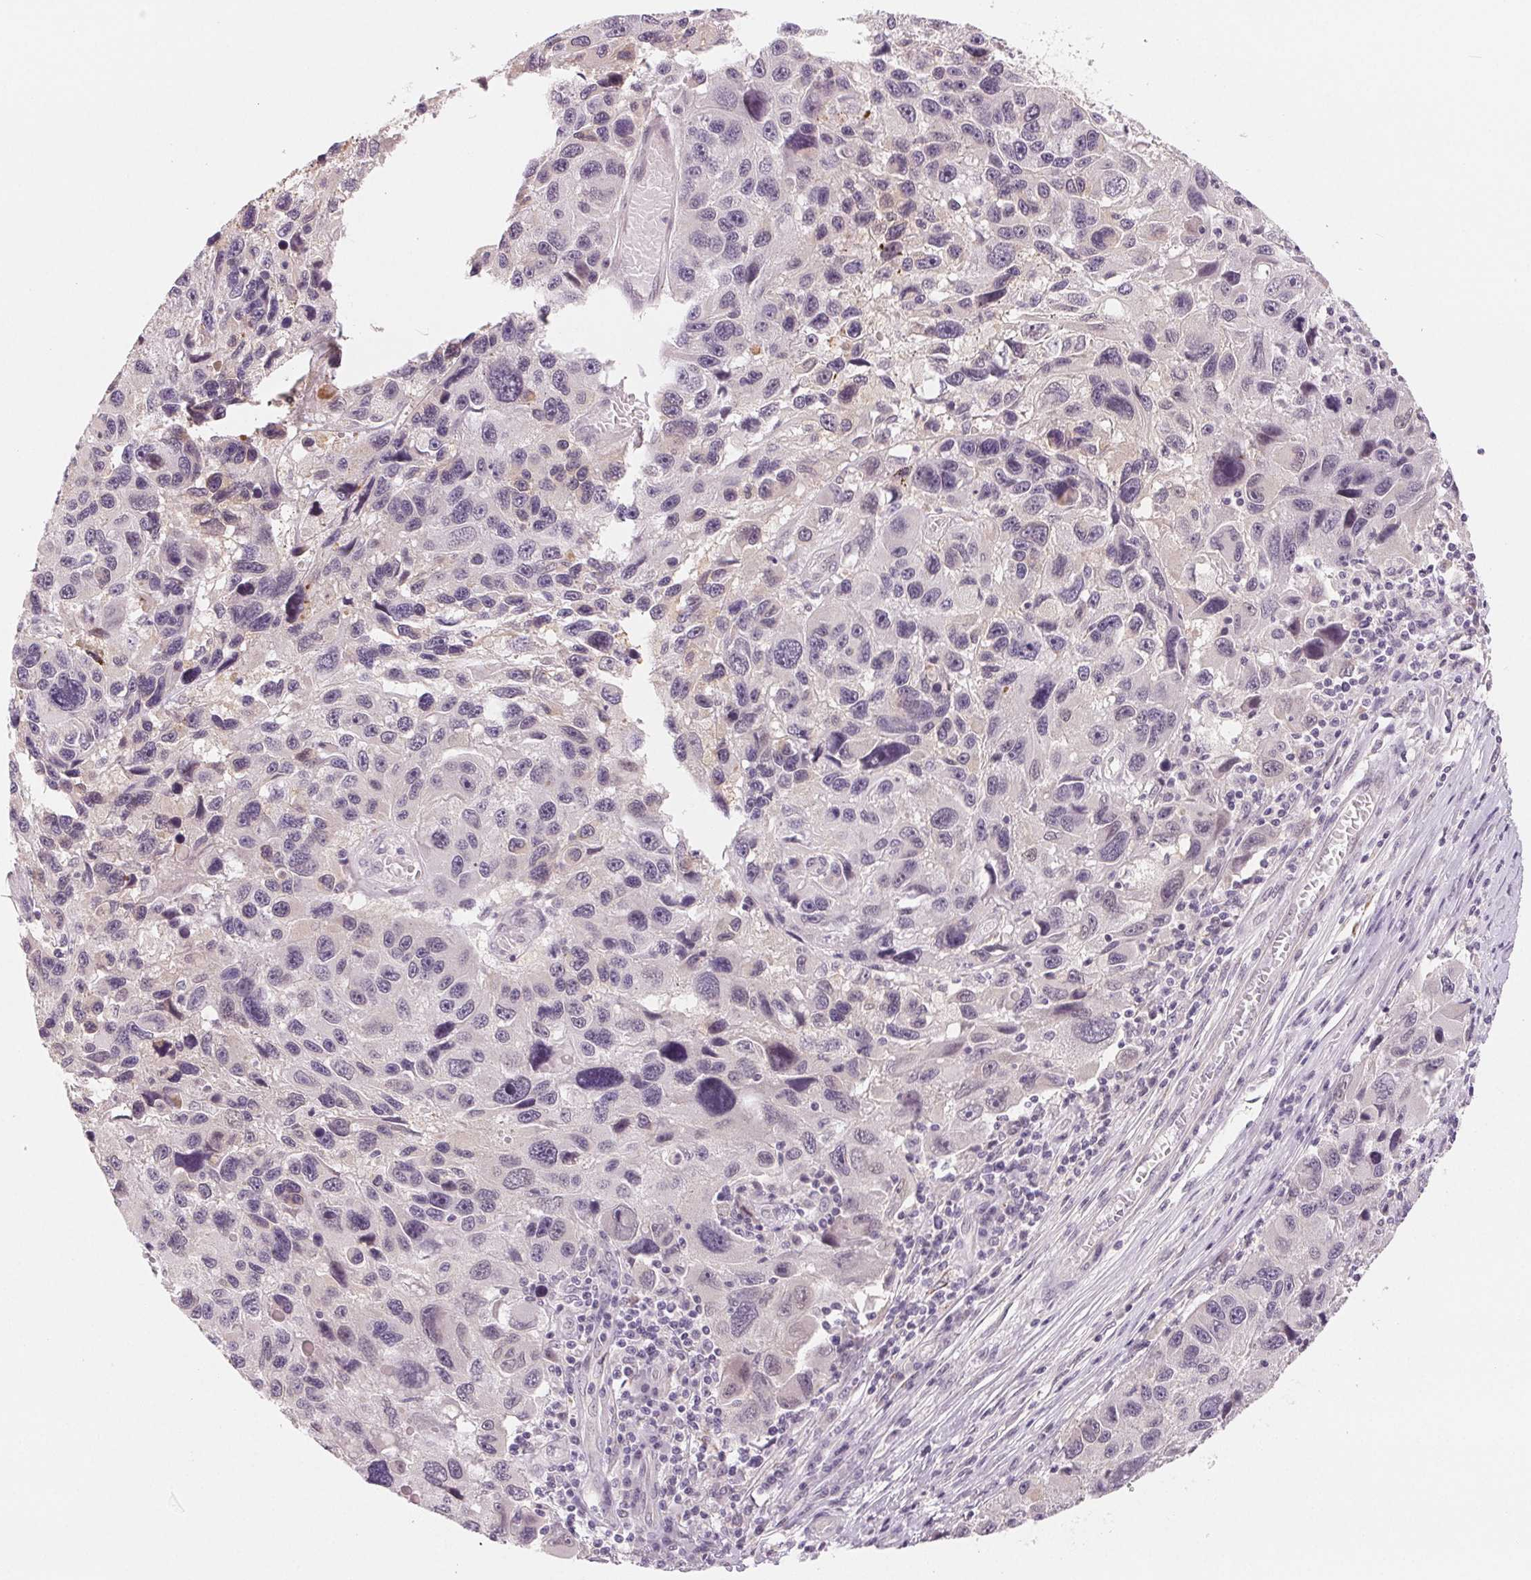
{"staining": {"intensity": "negative", "quantity": "none", "location": "none"}, "tissue": "melanoma", "cell_type": "Tumor cells", "image_type": "cancer", "snomed": [{"axis": "morphology", "description": "Malignant melanoma, NOS"}, {"axis": "topography", "description": "Skin"}], "caption": "Micrograph shows no protein positivity in tumor cells of malignant melanoma tissue. Brightfield microscopy of immunohistochemistry (IHC) stained with DAB (brown) and hematoxylin (blue), captured at high magnification.", "gene": "CFC1", "patient": {"sex": "male", "age": 53}}